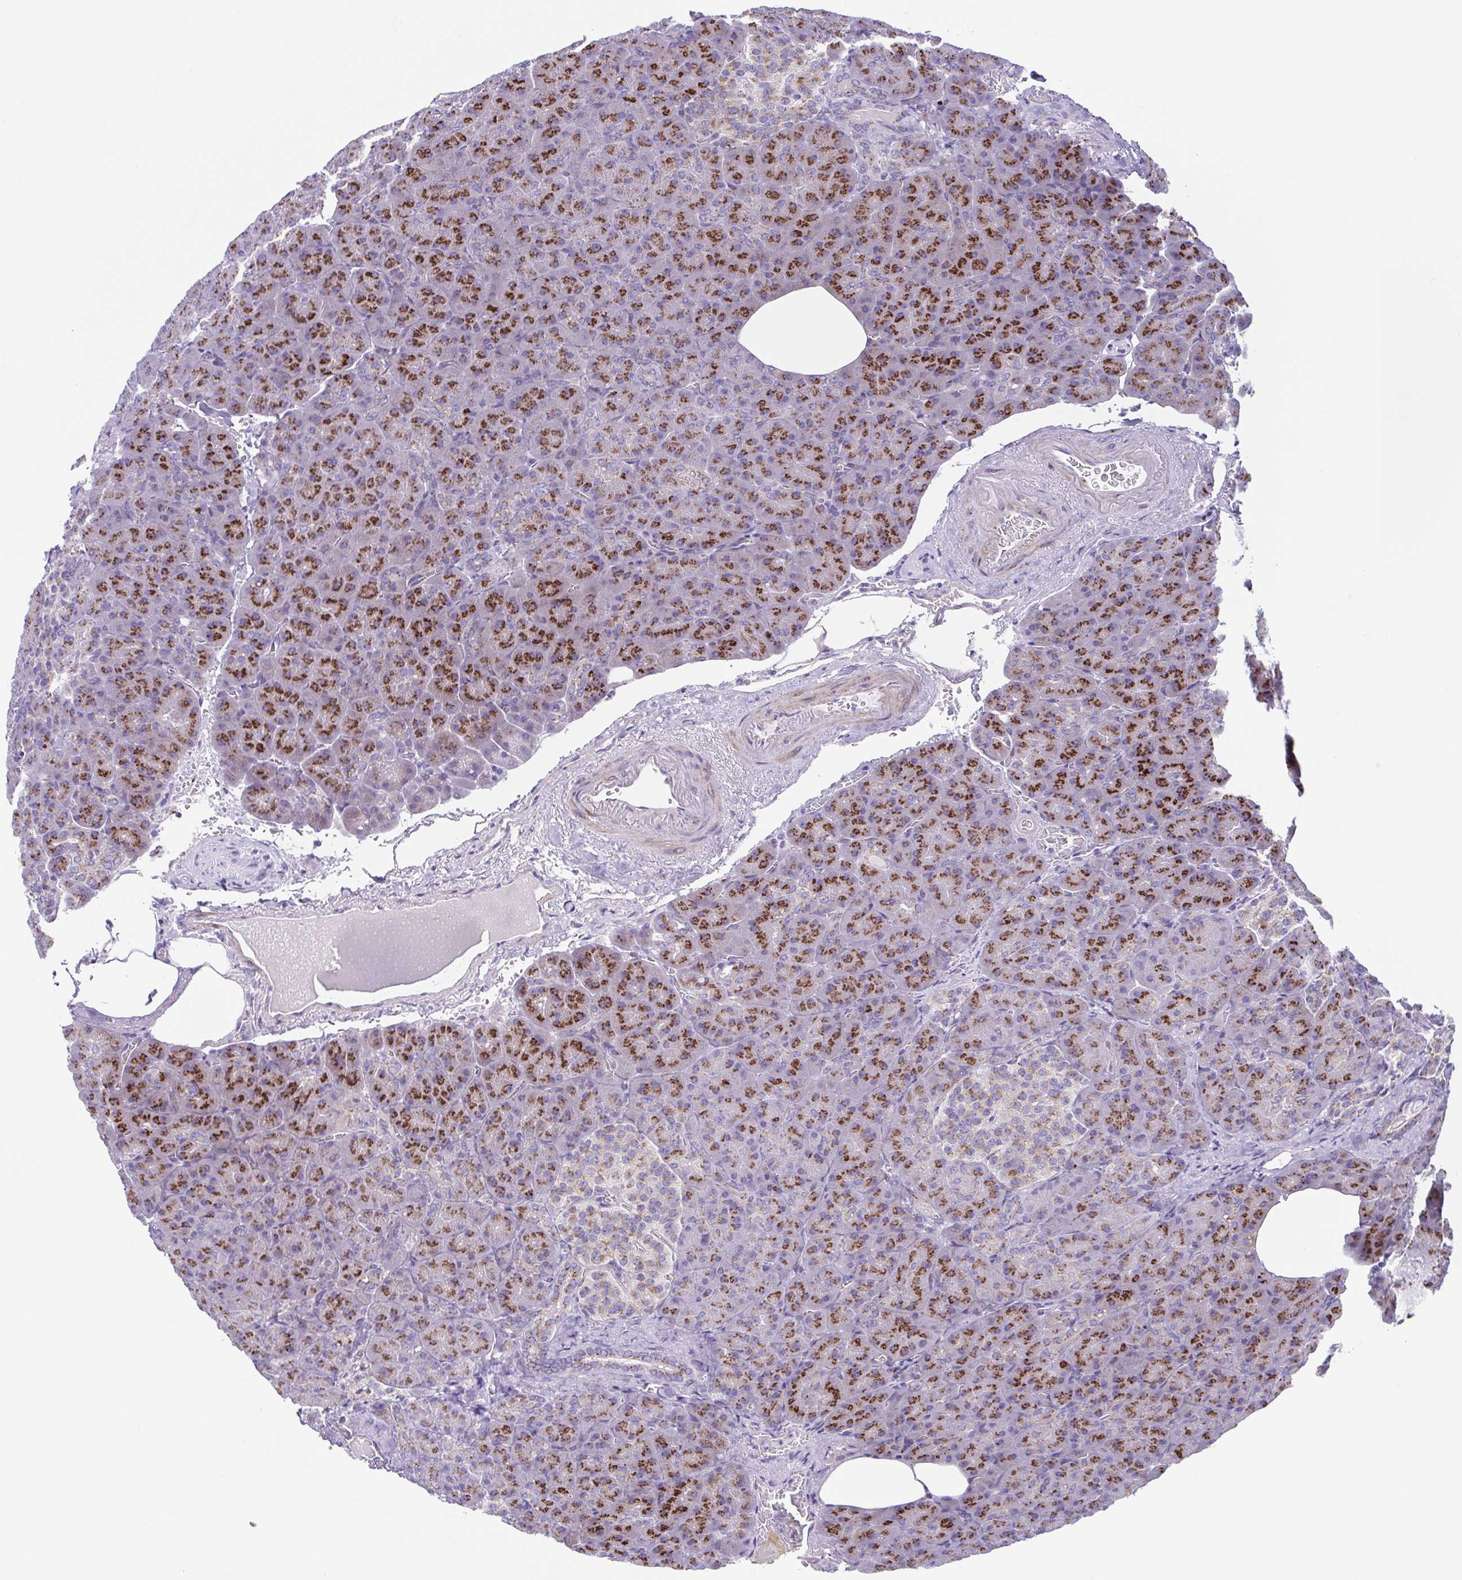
{"staining": {"intensity": "strong", "quantity": "25%-75%", "location": "cytoplasmic/membranous"}, "tissue": "pancreas", "cell_type": "Exocrine glandular cells", "image_type": "normal", "snomed": [{"axis": "morphology", "description": "Normal tissue, NOS"}, {"axis": "topography", "description": "Pancreas"}], "caption": "DAB immunohistochemical staining of benign human pancreas exhibits strong cytoplasmic/membranous protein expression in approximately 25%-75% of exocrine glandular cells. (IHC, brightfield microscopy, high magnification).", "gene": "COL17A1", "patient": {"sex": "female", "age": 74}}